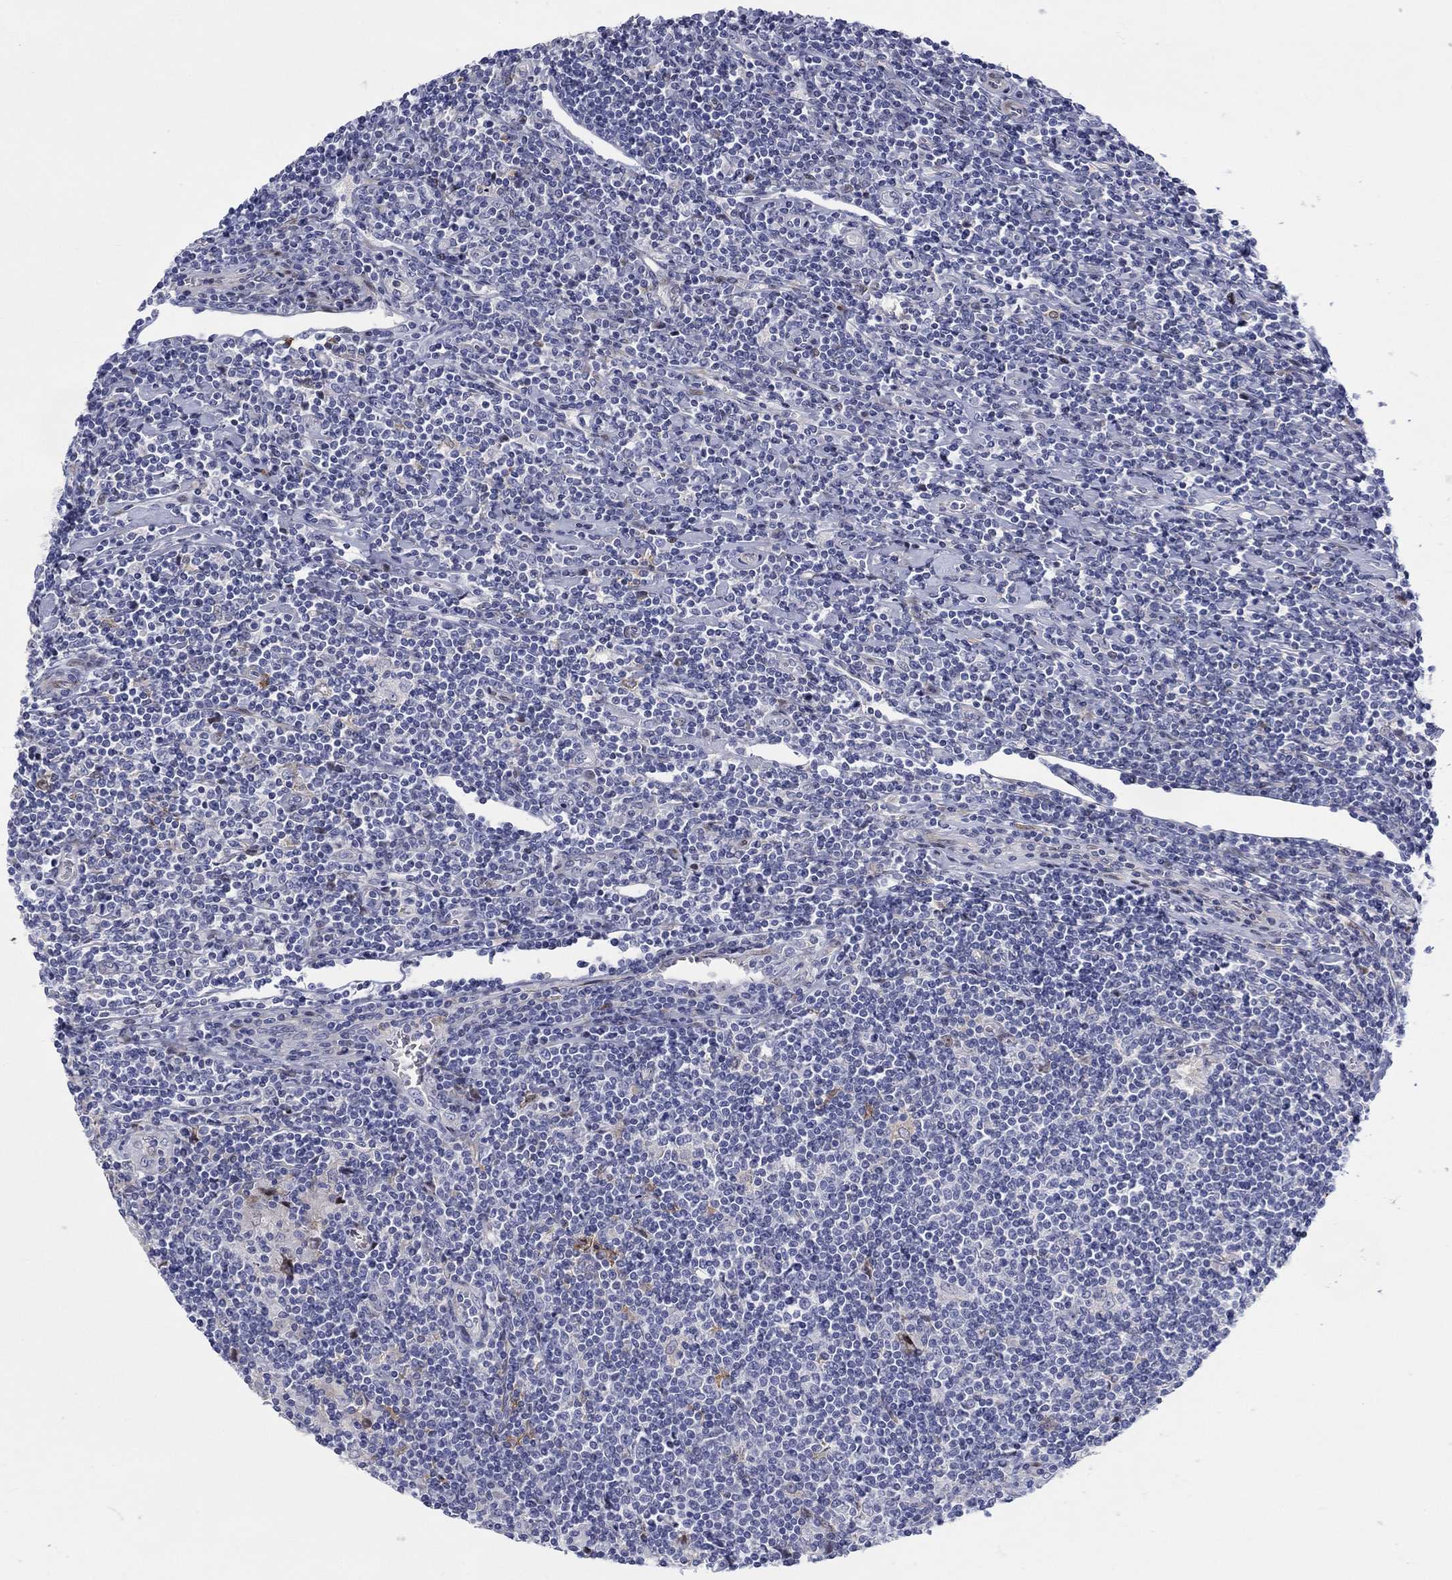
{"staining": {"intensity": "negative", "quantity": "none", "location": "none"}, "tissue": "lymphoma", "cell_type": "Tumor cells", "image_type": "cancer", "snomed": [{"axis": "morphology", "description": "Hodgkin's disease, NOS"}, {"axis": "topography", "description": "Lymph node"}], "caption": "IHC micrograph of neoplastic tissue: human lymphoma stained with DAB (3,3'-diaminobenzidine) shows no significant protein positivity in tumor cells. (DAB immunohistochemistry, high magnification).", "gene": "ARHGAP36", "patient": {"sex": "male", "age": 40}}